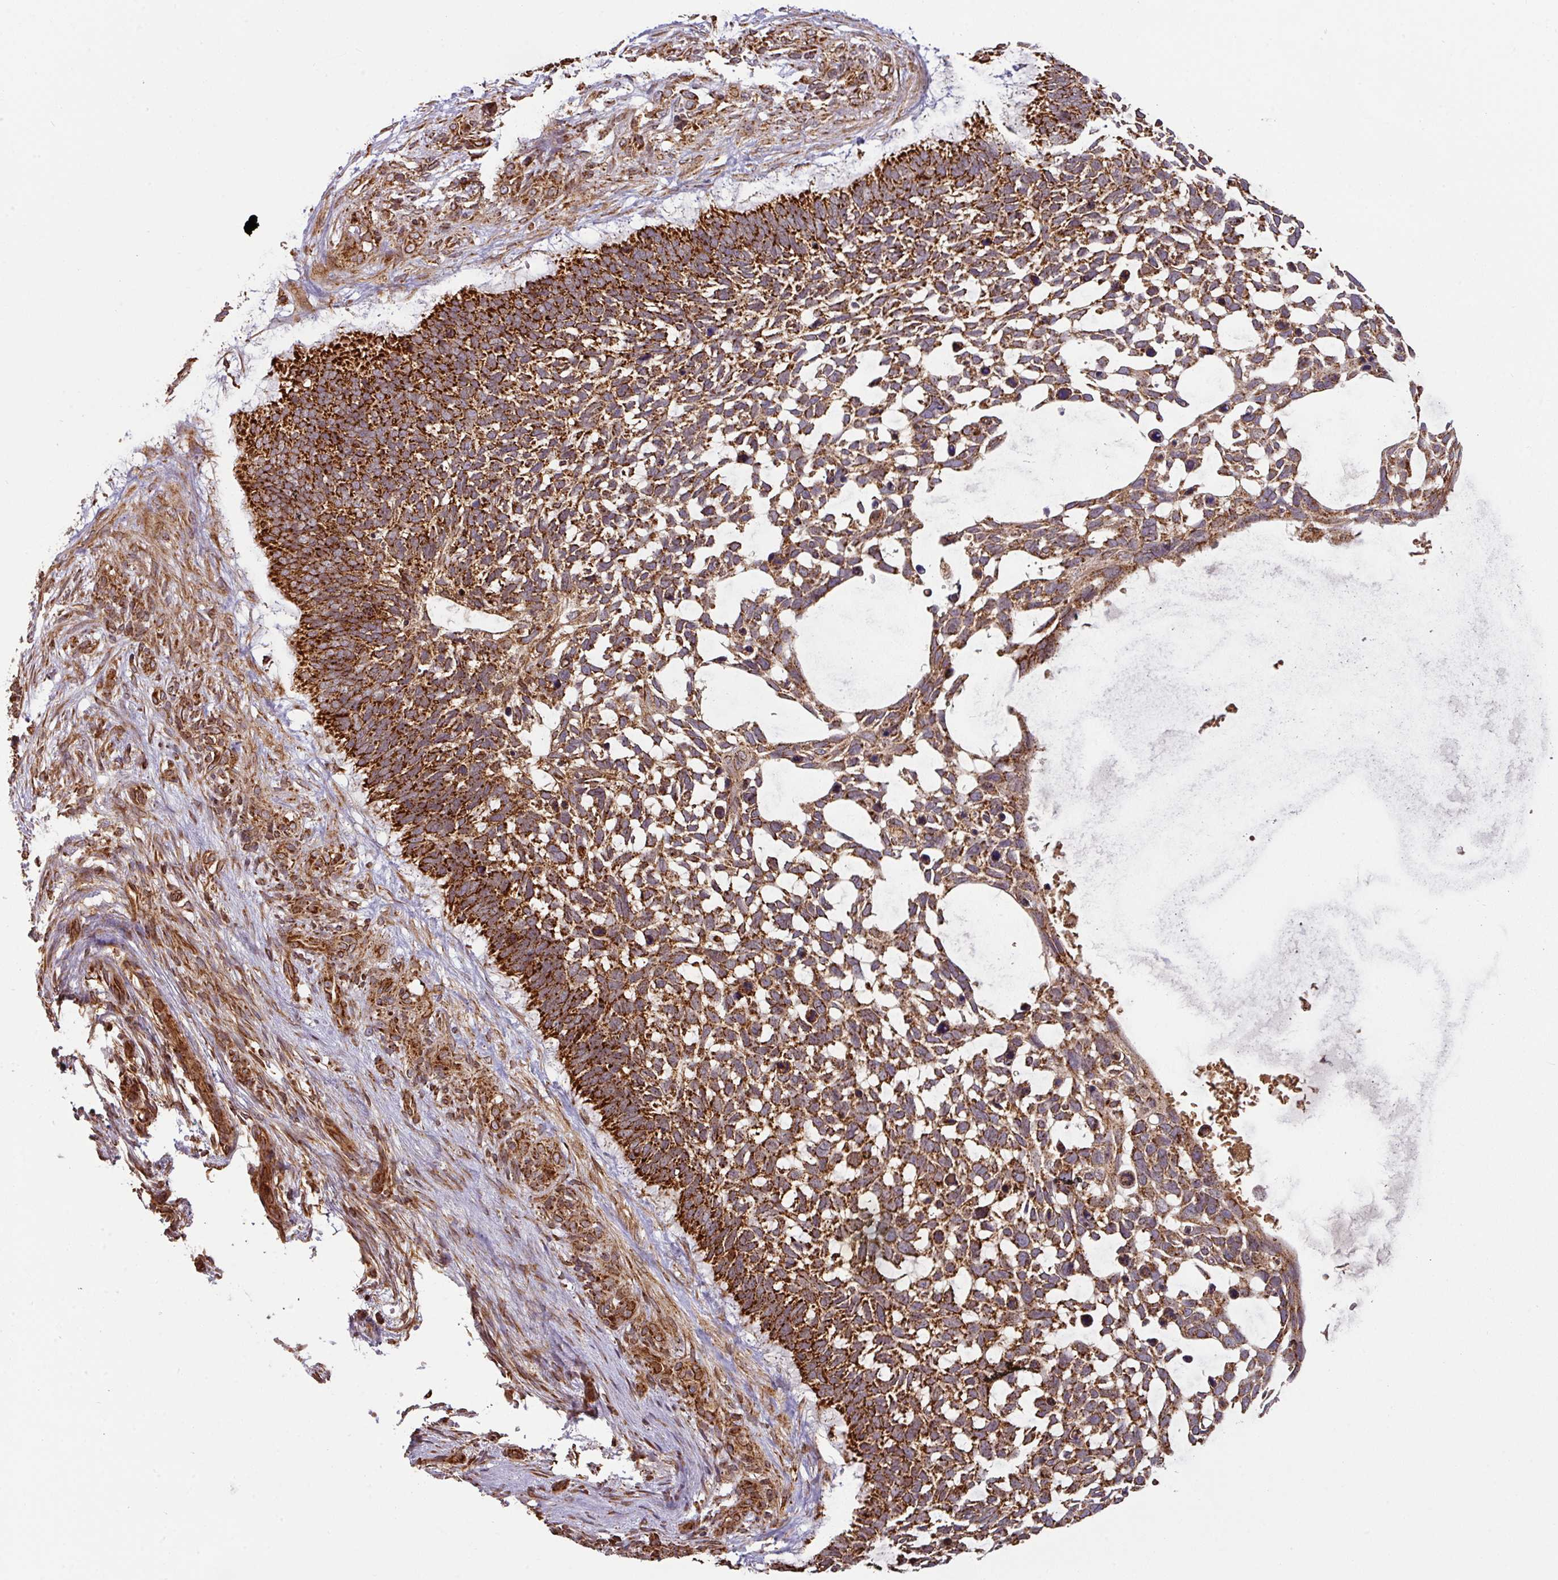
{"staining": {"intensity": "strong", "quantity": ">75%", "location": "cytoplasmic/membranous"}, "tissue": "skin cancer", "cell_type": "Tumor cells", "image_type": "cancer", "snomed": [{"axis": "morphology", "description": "Basal cell carcinoma"}, {"axis": "topography", "description": "Skin"}], "caption": "DAB (3,3'-diaminobenzidine) immunohistochemical staining of basal cell carcinoma (skin) shows strong cytoplasmic/membranous protein positivity in approximately >75% of tumor cells. The protein is stained brown, and the nuclei are stained in blue (DAB (3,3'-diaminobenzidine) IHC with brightfield microscopy, high magnification).", "gene": "TRAP1", "patient": {"sex": "male", "age": 88}}